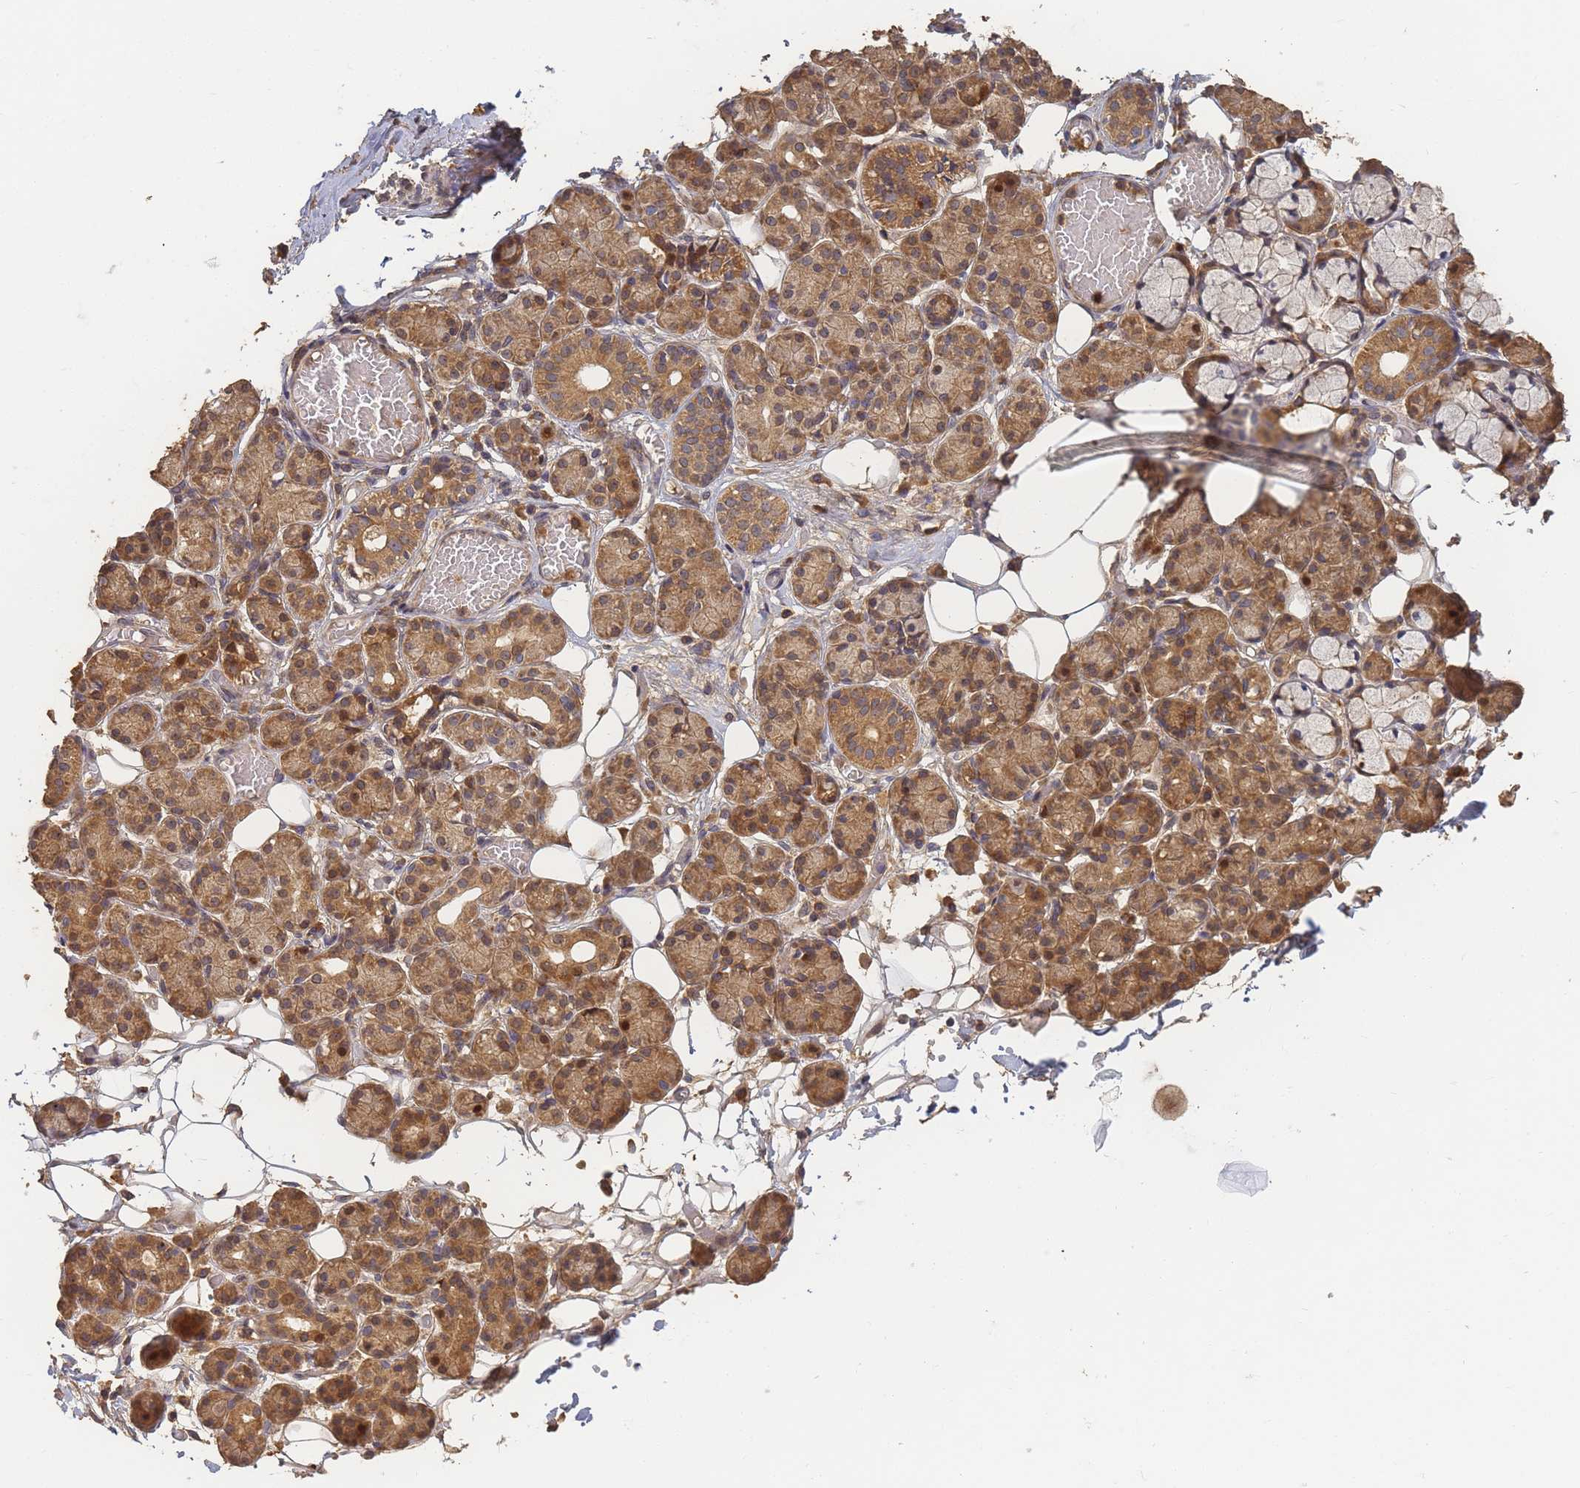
{"staining": {"intensity": "moderate", "quantity": "25%-75%", "location": "cytoplasmic/membranous,nuclear"}, "tissue": "salivary gland", "cell_type": "Glandular cells", "image_type": "normal", "snomed": [{"axis": "morphology", "description": "Normal tissue, NOS"}, {"axis": "topography", "description": "Salivary gland"}], "caption": "Immunohistochemistry of normal human salivary gland shows medium levels of moderate cytoplasmic/membranous,nuclear staining in approximately 25%-75% of glandular cells.", "gene": "ALKBH1", "patient": {"sex": "male", "age": 63}}